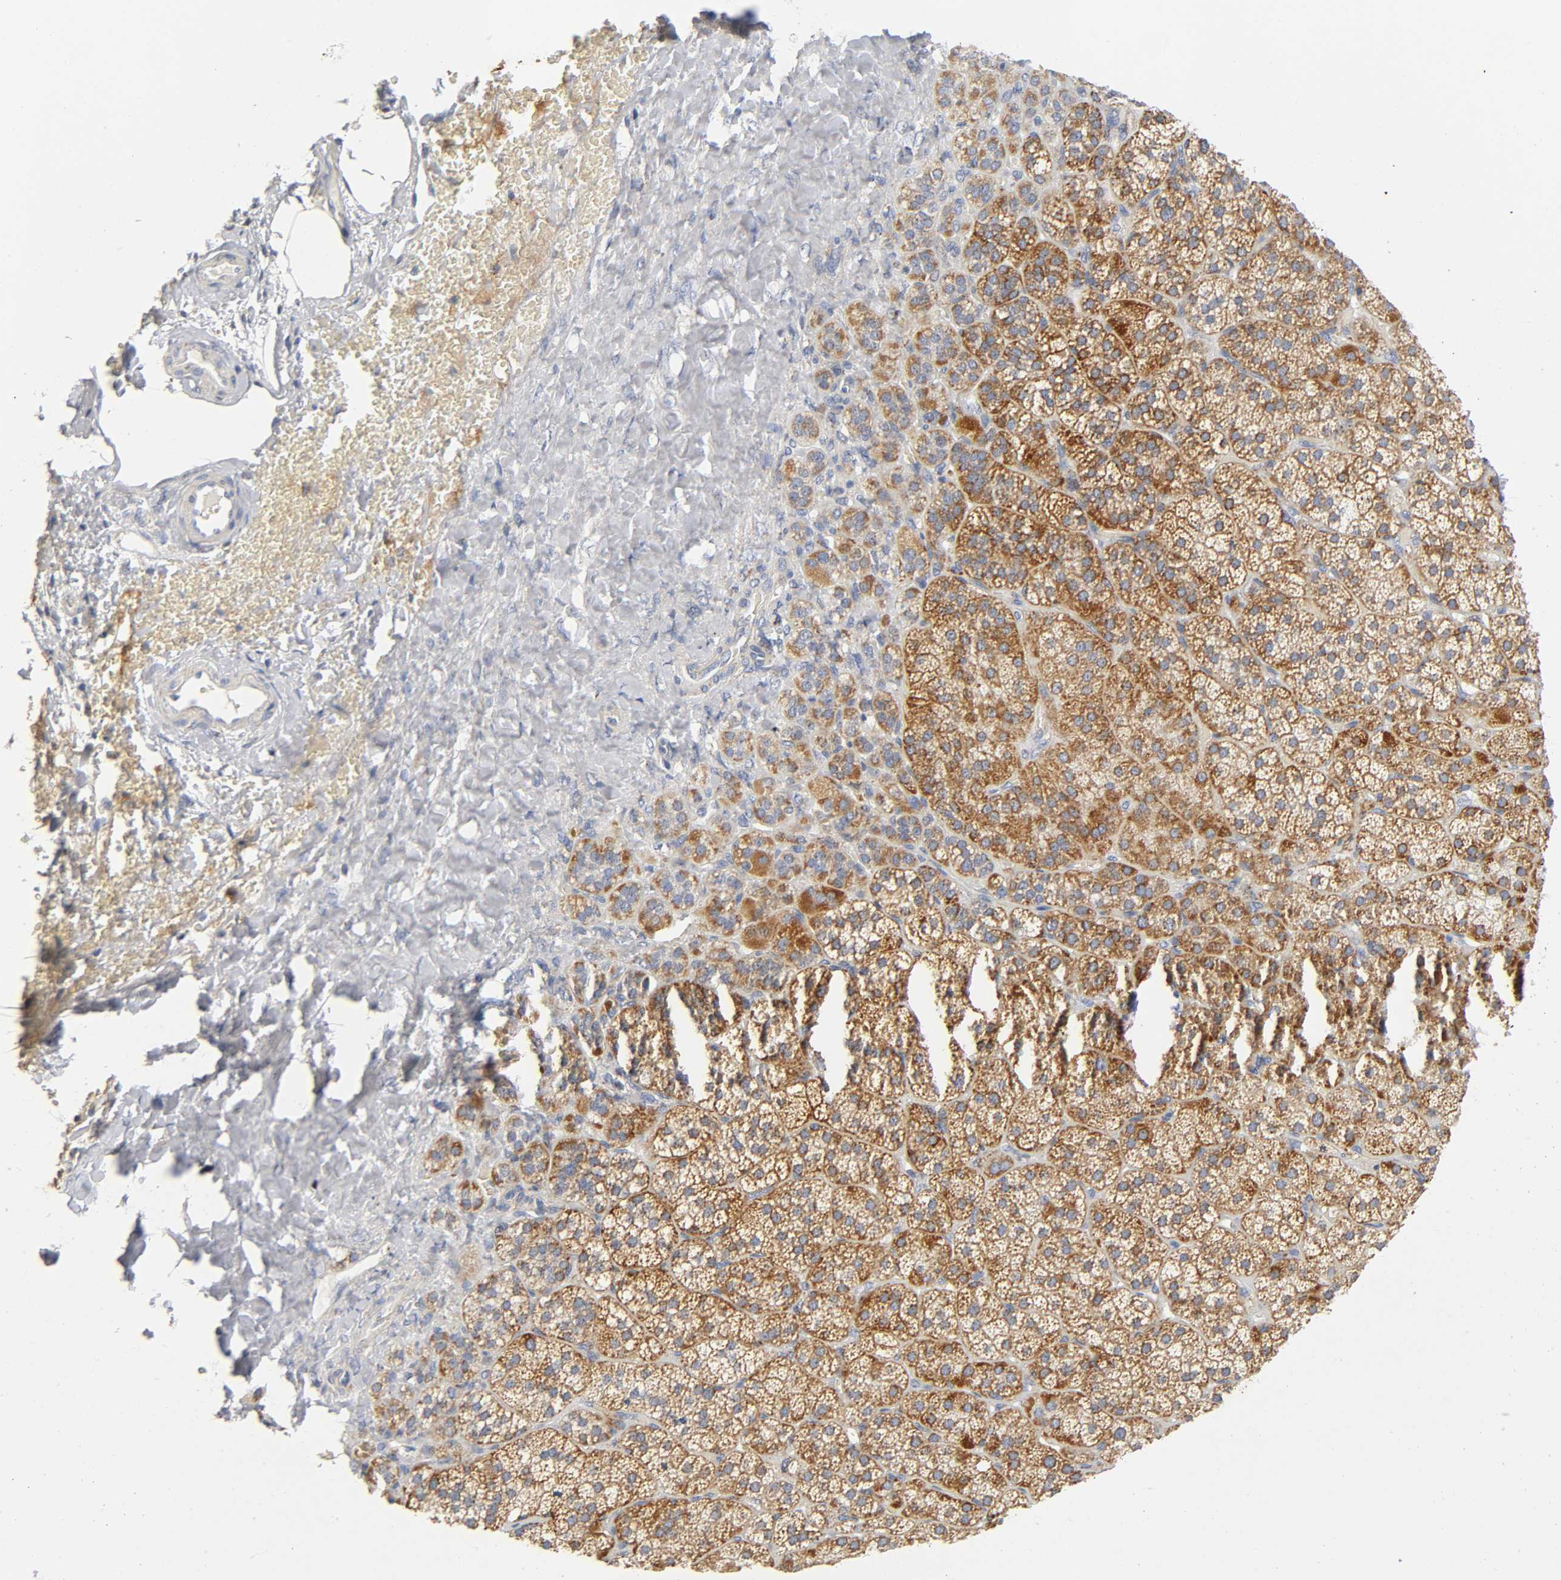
{"staining": {"intensity": "strong", "quantity": ">75%", "location": "cytoplasmic/membranous"}, "tissue": "adrenal gland", "cell_type": "Glandular cells", "image_type": "normal", "snomed": [{"axis": "morphology", "description": "Normal tissue, NOS"}, {"axis": "topography", "description": "Adrenal gland"}], "caption": "Glandular cells show high levels of strong cytoplasmic/membranous expression in about >75% of cells in benign human adrenal gland. The protein is stained brown, and the nuclei are stained in blue (DAB IHC with brightfield microscopy, high magnification).", "gene": "BAK1", "patient": {"sex": "female", "age": 71}}